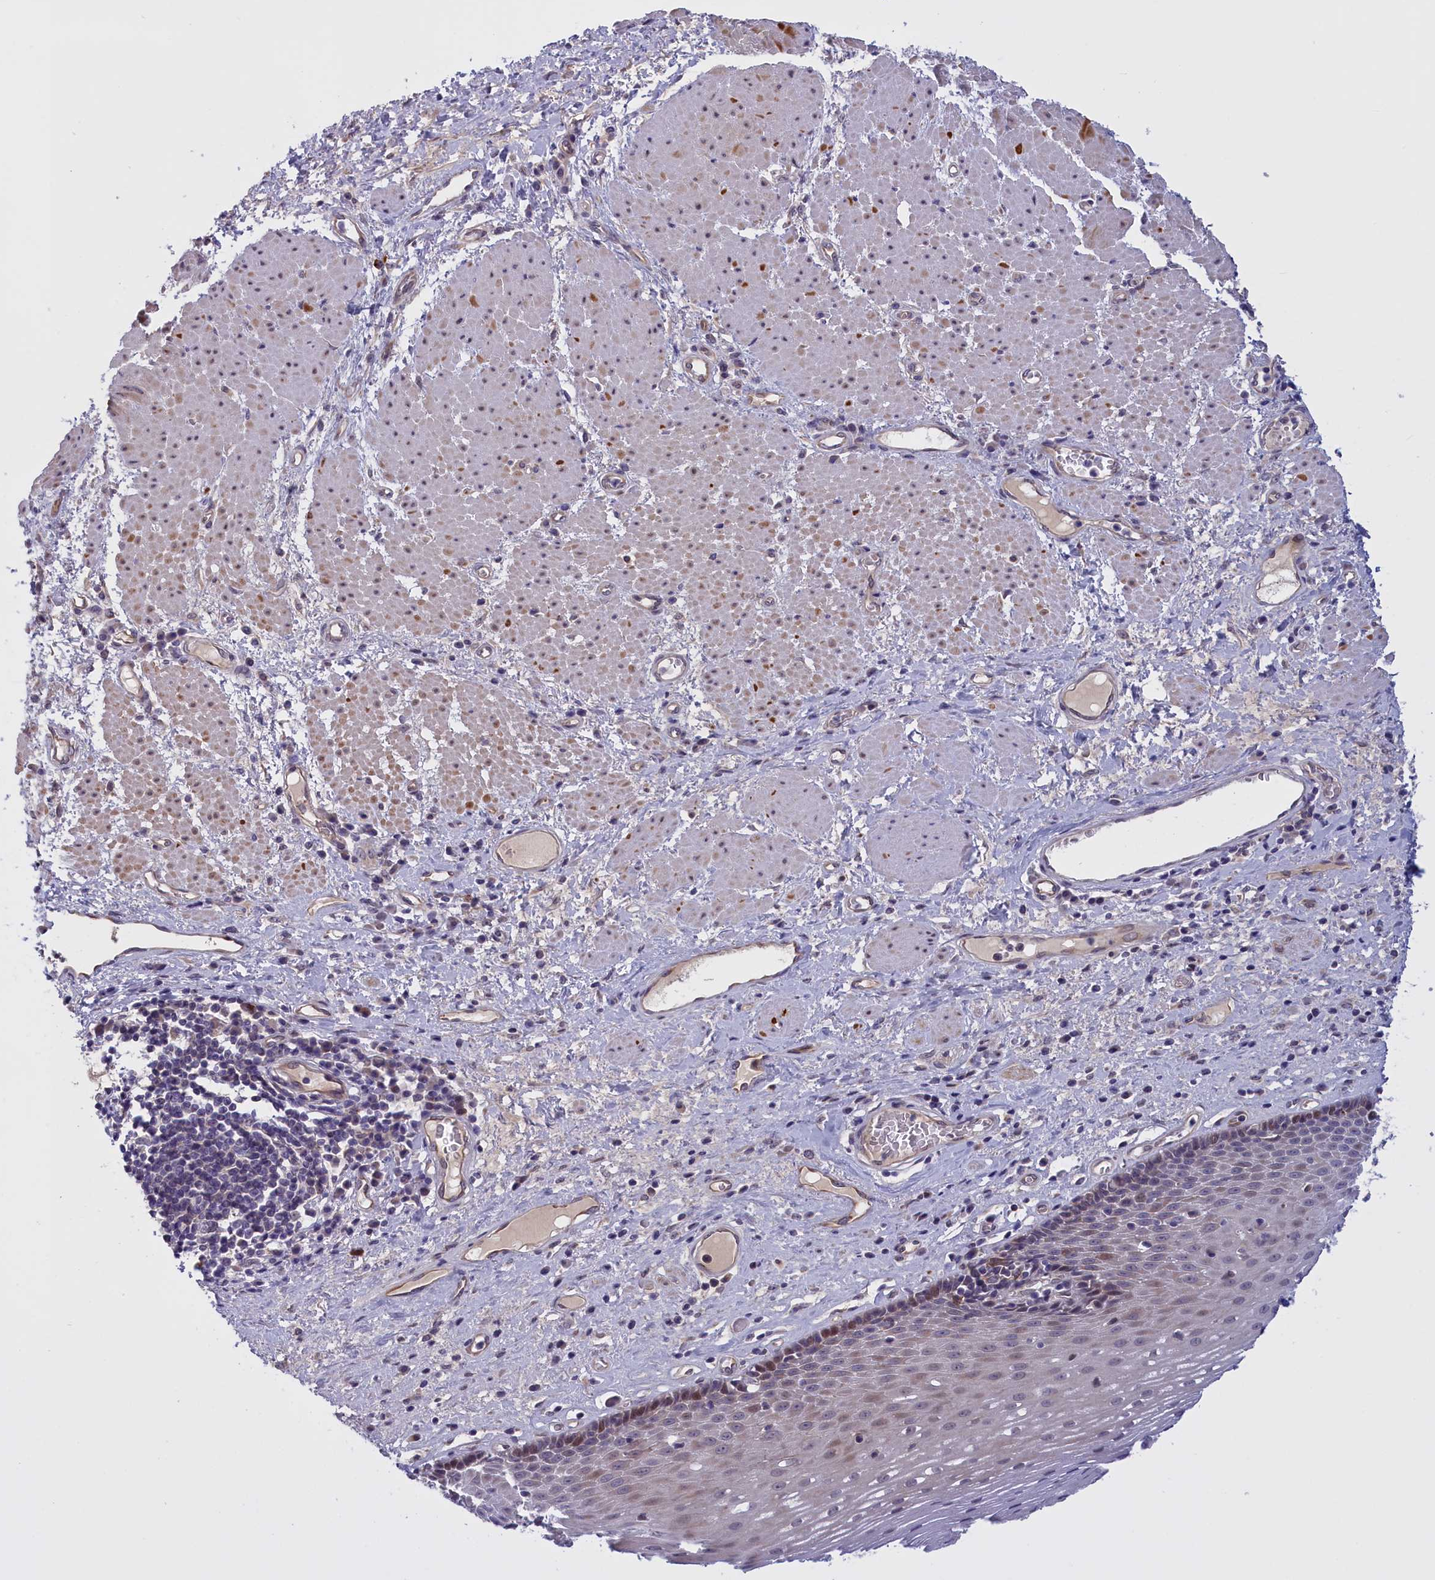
{"staining": {"intensity": "moderate", "quantity": "<25%", "location": "cytoplasmic/membranous,nuclear"}, "tissue": "esophagus", "cell_type": "Squamous epithelial cells", "image_type": "normal", "snomed": [{"axis": "morphology", "description": "Normal tissue, NOS"}, {"axis": "morphology", "description": "Adenocarcinoma, NOS"}, {"axis": "topography", "description": "Esophagus"}], "caption": "An IHC image of normal tissue is shown. Protein staining in brown highlights moderate cytoplasmic/membranous,nuclear positivity in esophagus within squamous epithelial cells.", "gene": "IGFALS", "patient": {"sex": "male", "age": 62}}